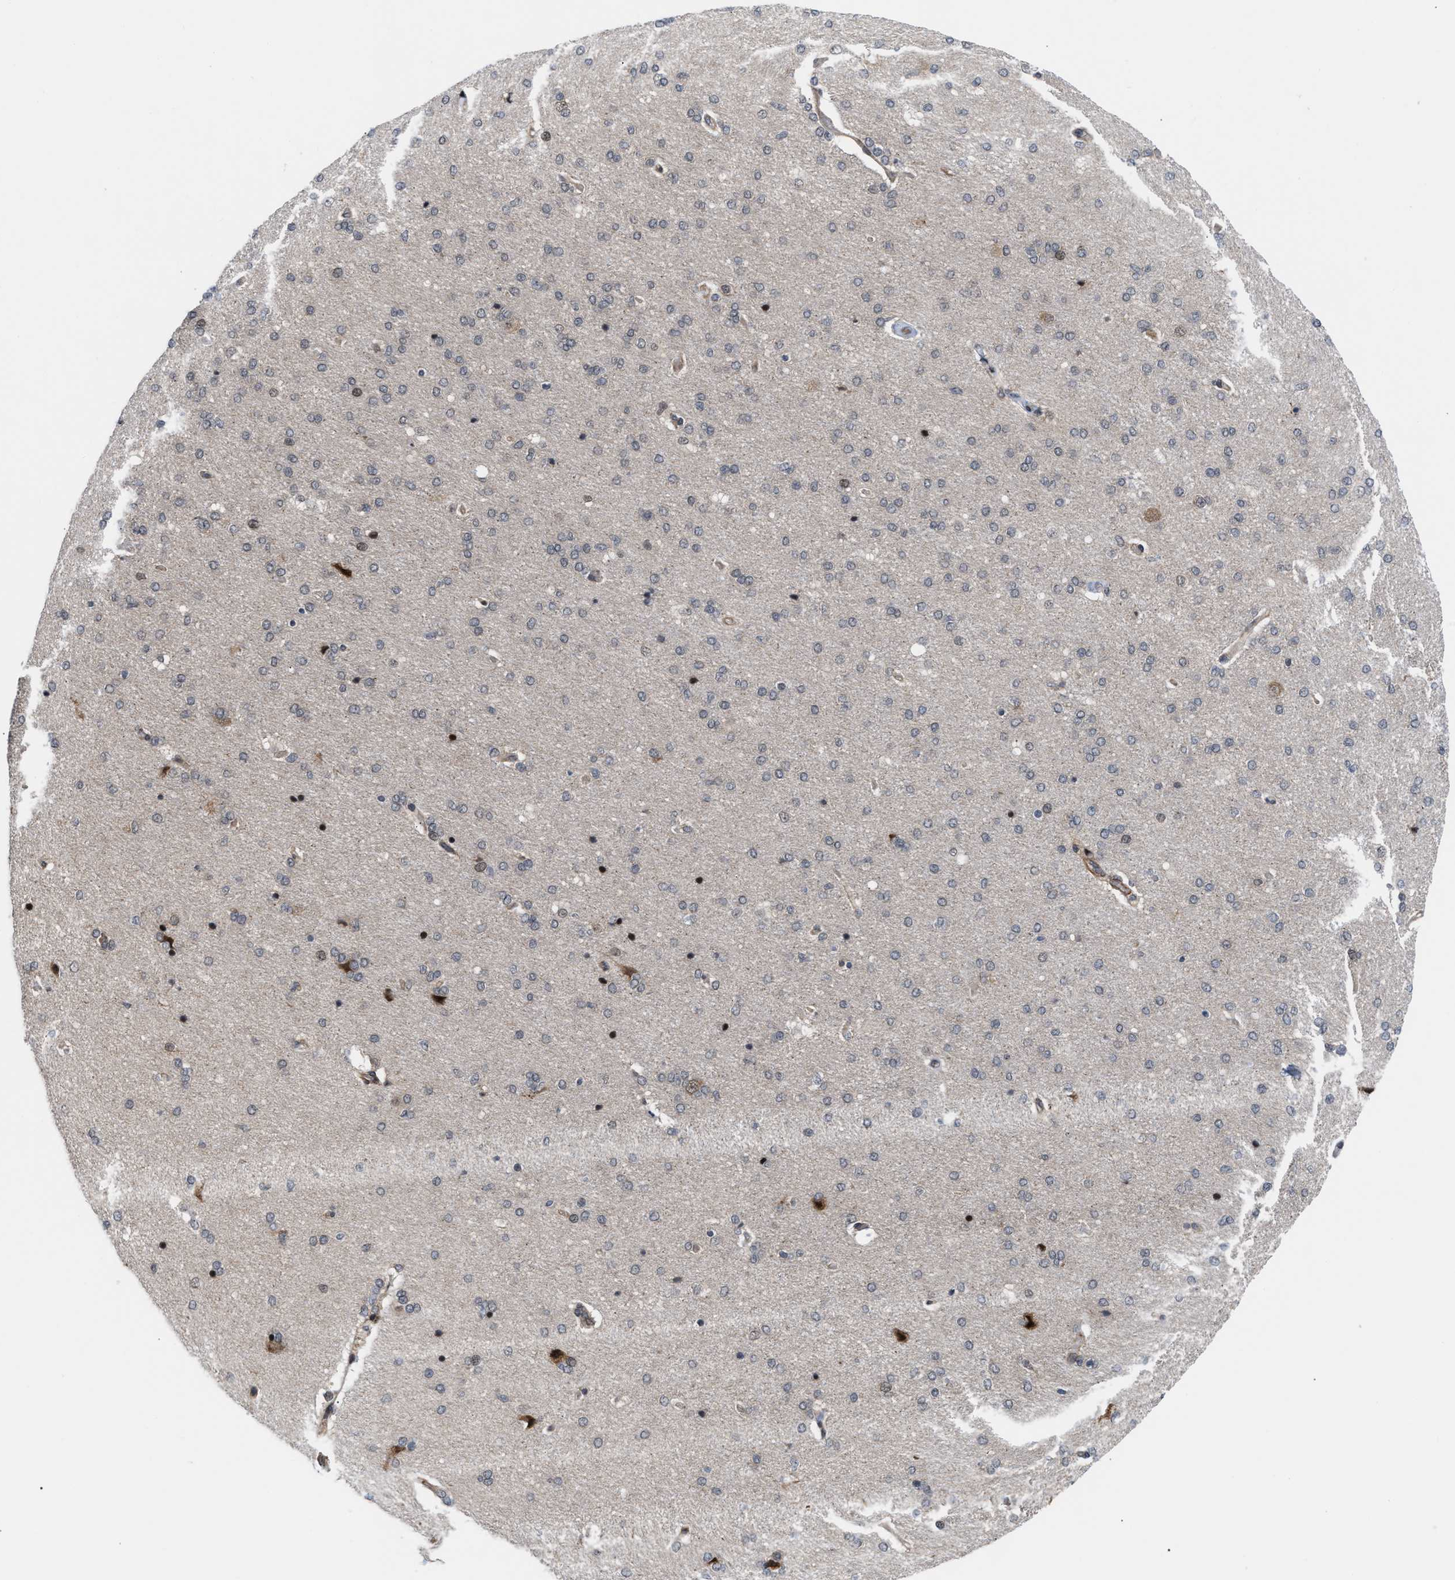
{"staining": {"intensity": "weak", "quantity": "25%-75%", "location": "cytoplasmic/membranous"}, "tissue": "cerebral cortex", "cell_type": "Endothelial cells", "image_type": "normal", "snomed": [{"axis": "morphology", "description": "Normal tissue, NOS"}, {"axis": "topography", "description": "Cerebral cortex"}], "caption": "Cerebral cortex stained with a brown dye reveals weak cytoplasmic/membranous positive expression in about 25%-75% of endothelial cells.", "gene": "STAU2", "patient": {"sex": "male", "age": 62}}